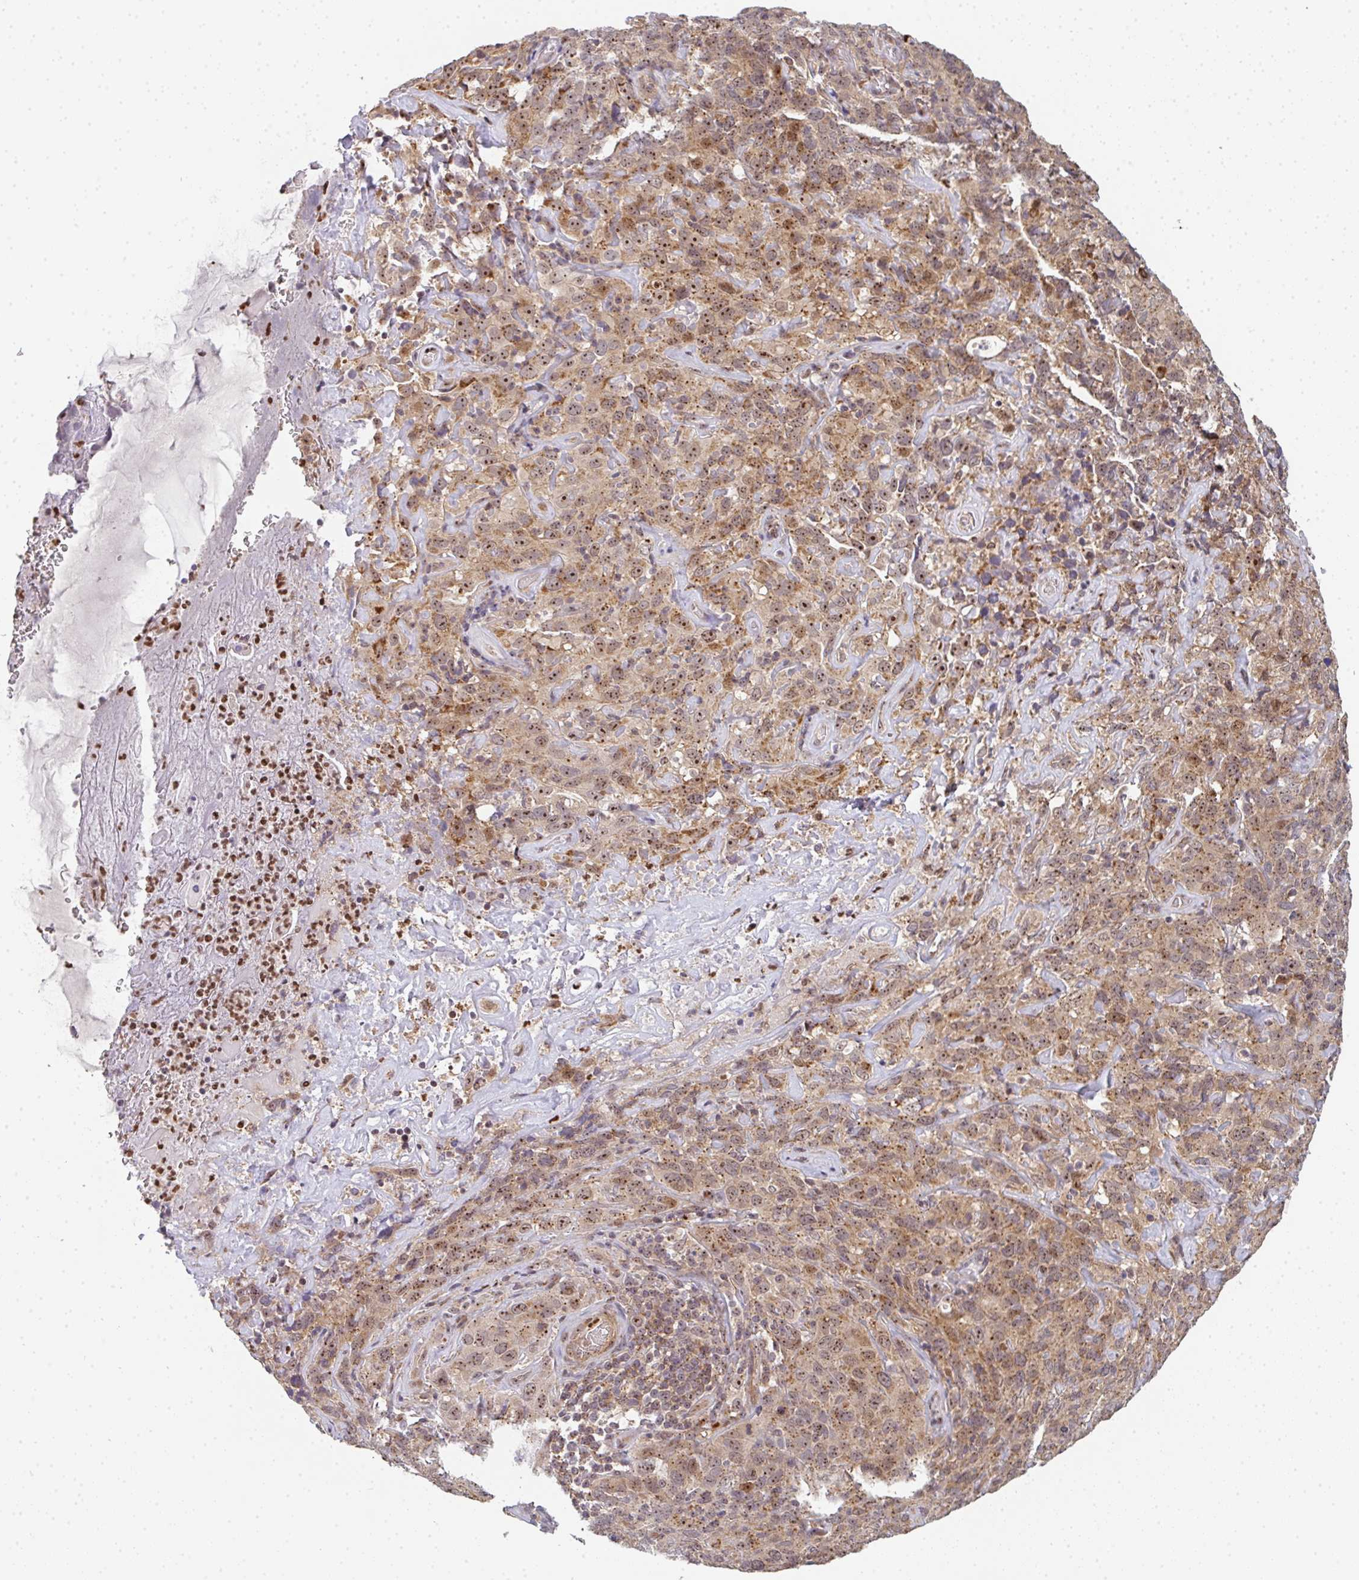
{"staining": {"intensity": "moderate", "quantity": ">75%", "location": "cytoplasmic/membranous,nuclear"}, "tissue": "cervical cancer", "cell_type": "Tumor cells", "image_type": "cancer", "snomed": [{"axis": "morphology", "description": "Squamous cell carcinoma, NOS"}, {"axis": "topography", "description": "Cervix"}], "caption": "High-magnification brightfield microscopy of cervical cancer (squamous cell carcinoma) stained with DAB (brown) and counterstained with hematoxylin (blue). tumor cells exhibit moderate cytoplasmic/membranous and nuclear expression is appreciated in approximately>75% of cells.", "gene": "SIMC1", "patient": {"sex": "female", "age": 51}}